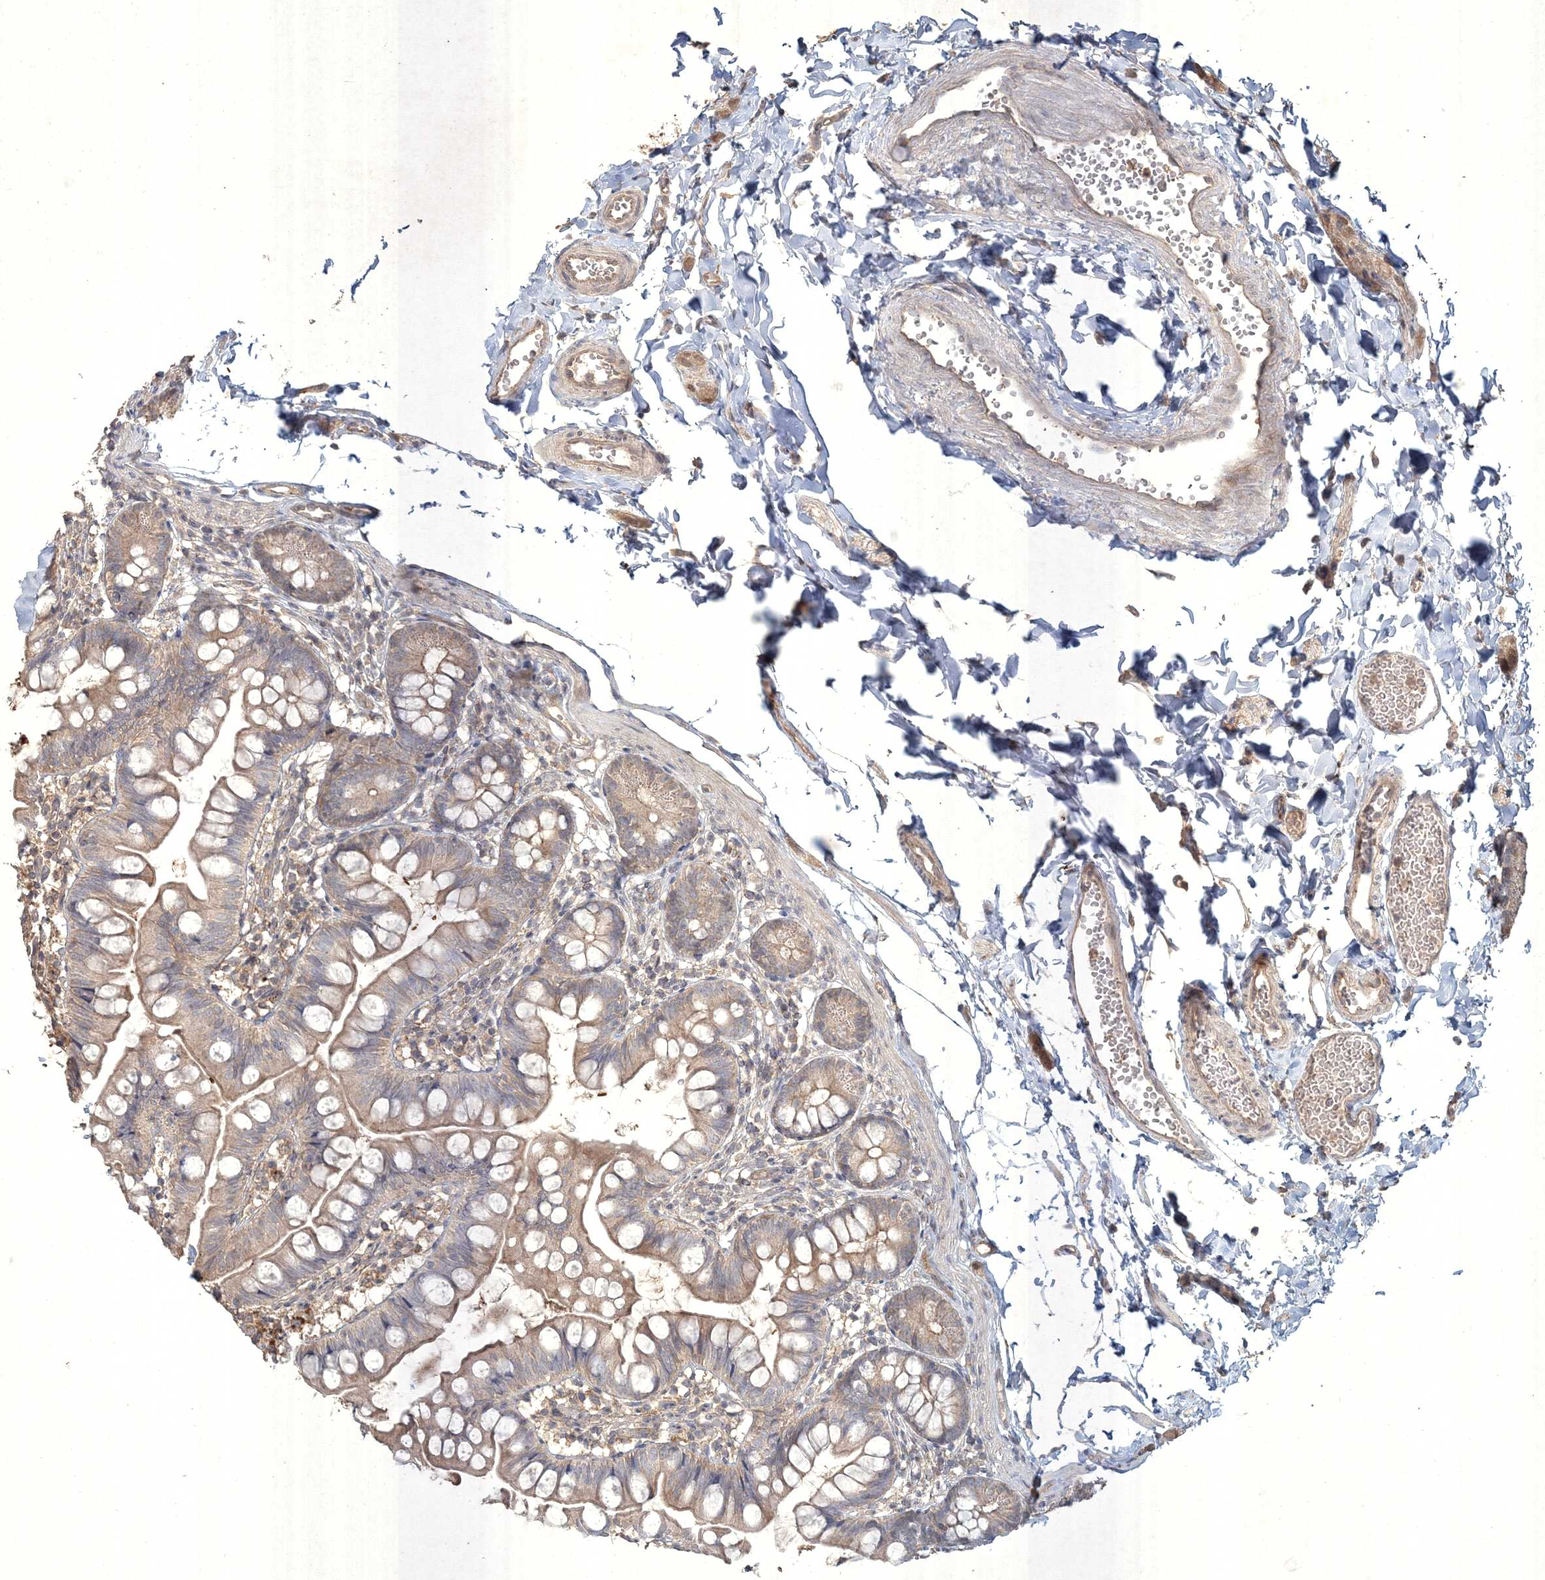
{"staining": {"intensity": "weak", "quantity": ">75%", "location": "cytoplasmic/membranous"}, "tissue": "small intestine", "cell_type": "Glandular cells", "image_type": "normal", "snomed": [{"axis": "morphology", "description": "Normal tissue, NOS"}, {"axis": "topography", "description": "Small intestine"}], "caption": "The micrograph displays a brown stain indicating the presence of a protein in the cytoplasmic/membranous of glandular cells in small intestine. (DAB IHC, brown staining for protein, blue staining for nuclei).", "gene": "SPRY1", "patient": {"sex": "male", "age": 7}}